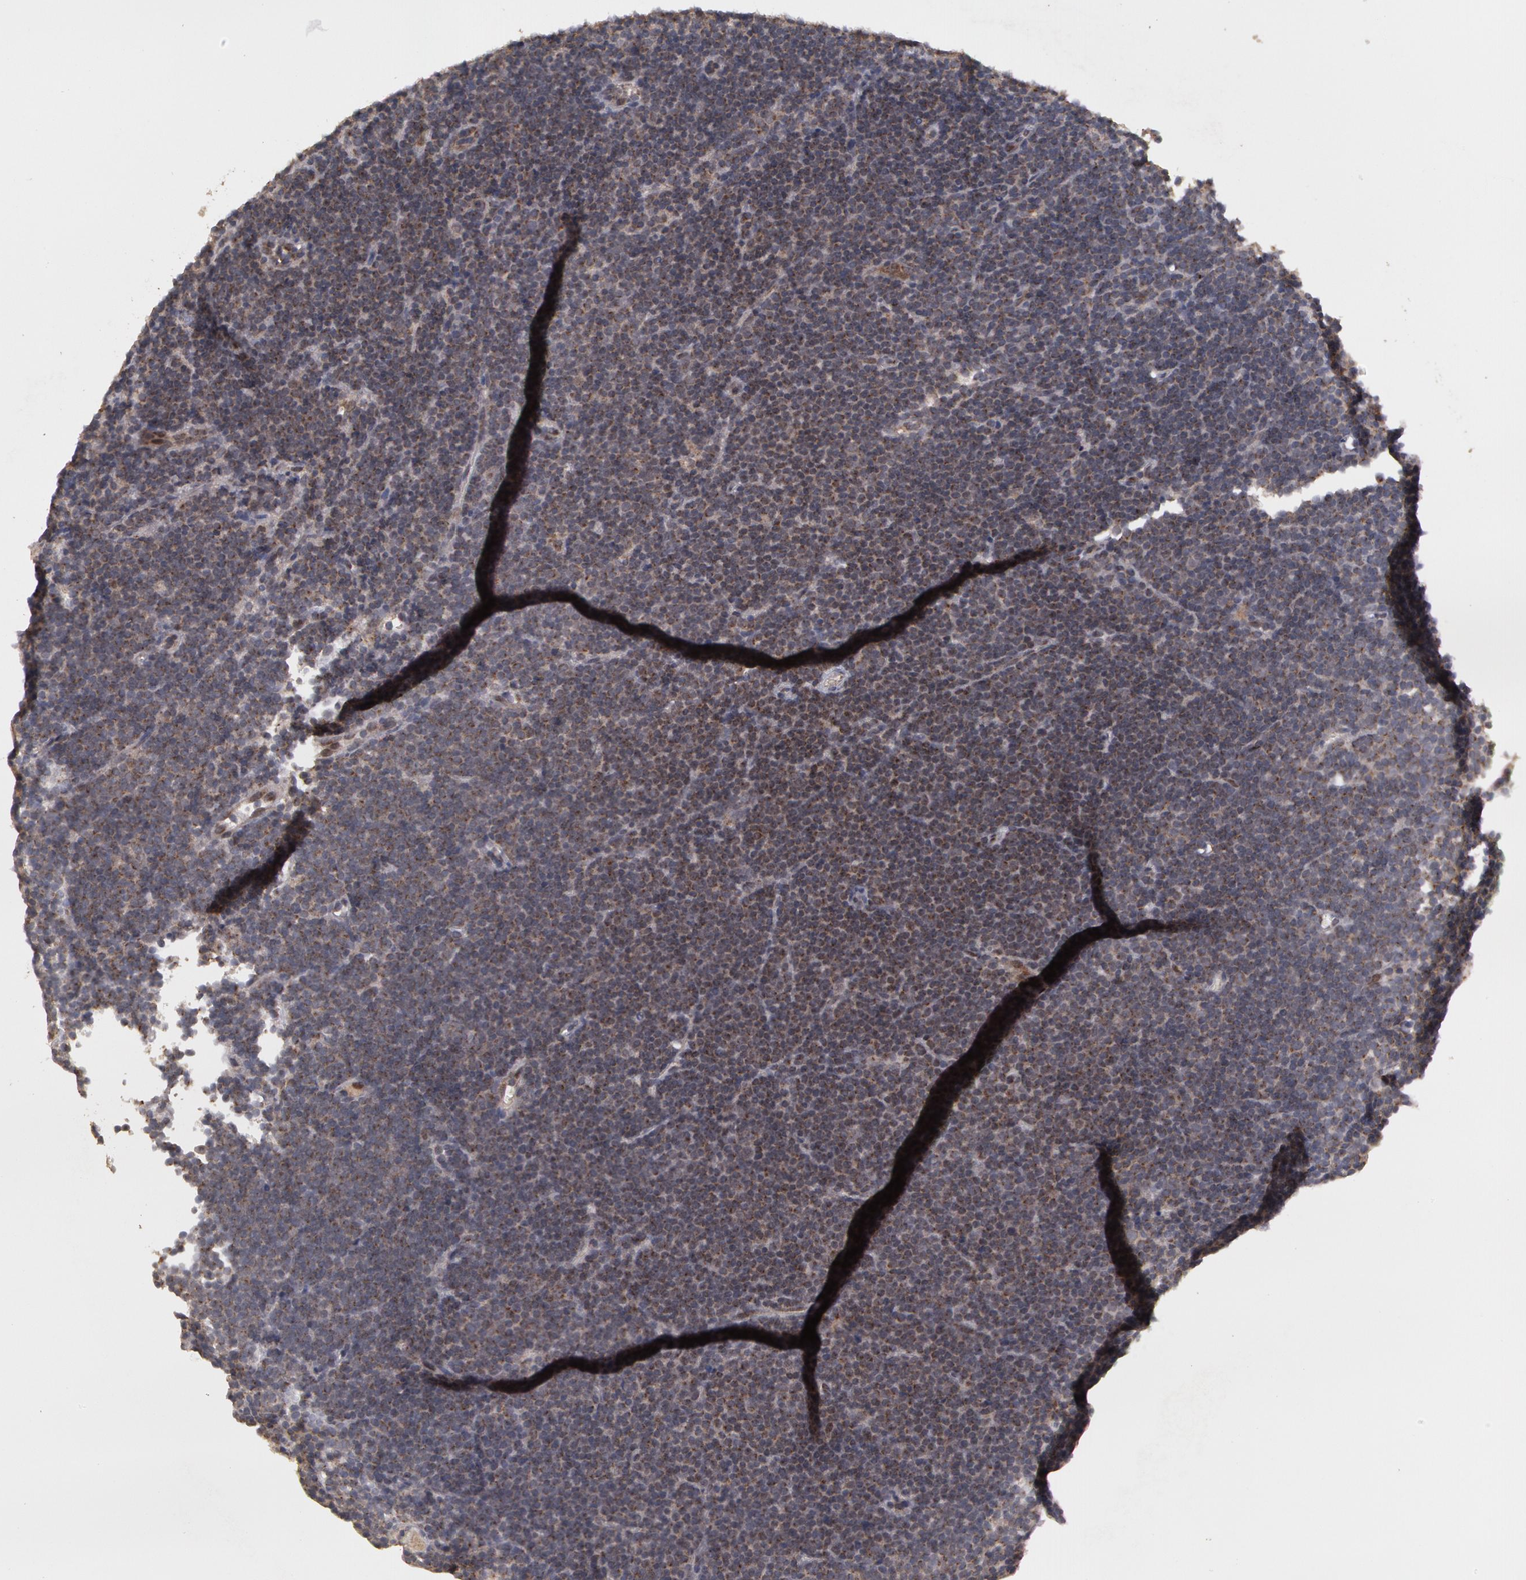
{"staining": {"intensity": "negative", "quantity": "none", "location": "none"}, "tissue": "lymphoma", "cell_type": "Tumor cells", "image_type": "cancer", "snomed": [{"axis": "morphology", "description": "Malignant lymphoma, non-Hodgkin's type, Low grade"}, {"axis": "topography", "description": "Lymph node"}], "caption": "Photomicrograph shows no significant protein expression in tumor cells of lymphoma.", "gene": "STX5", "patient": {"sex": "male", "age": 57}}